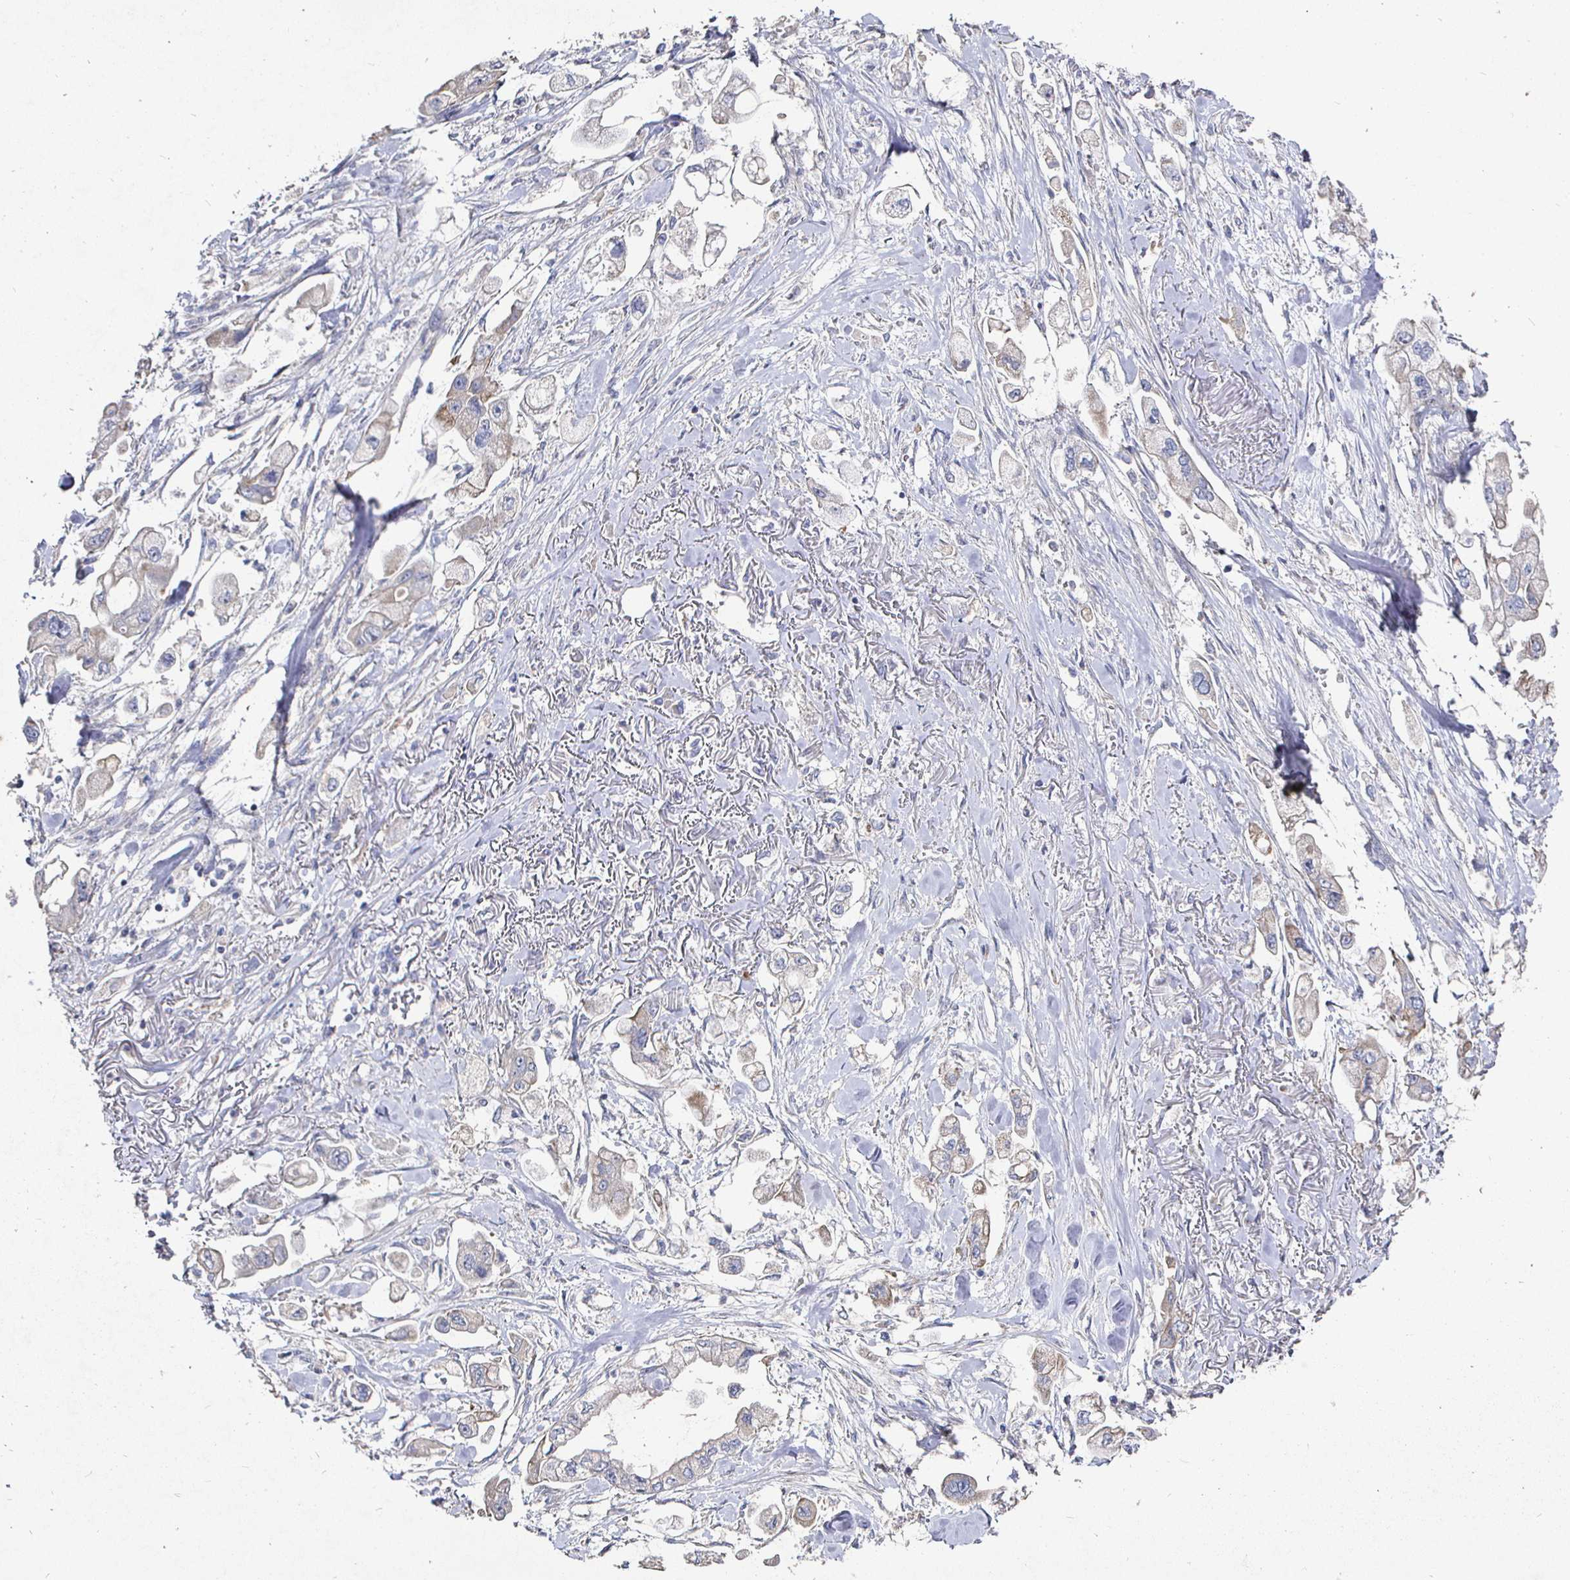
{"staining": {"intensity": "weak", "quantity": "25%-75%", "location": "cytoplasmic/membranous"}, "tissue": "stomach cancer", "cell_type": "Tumor cells", "image_type": "cancer", "snomed": [{"axis": "morphology", "description": "Adenocarcinoma, NOS"}, {"axis": "topography", "description": "Stomach"}], "caption": "The immunohistochemical stain shows weak cytoplasmic/membranous positivity in tumor cells of adenocarcinoma (stomach) tissue.", "gene": "NRSN1", "patient": {"sex": "male", "age": 62}}